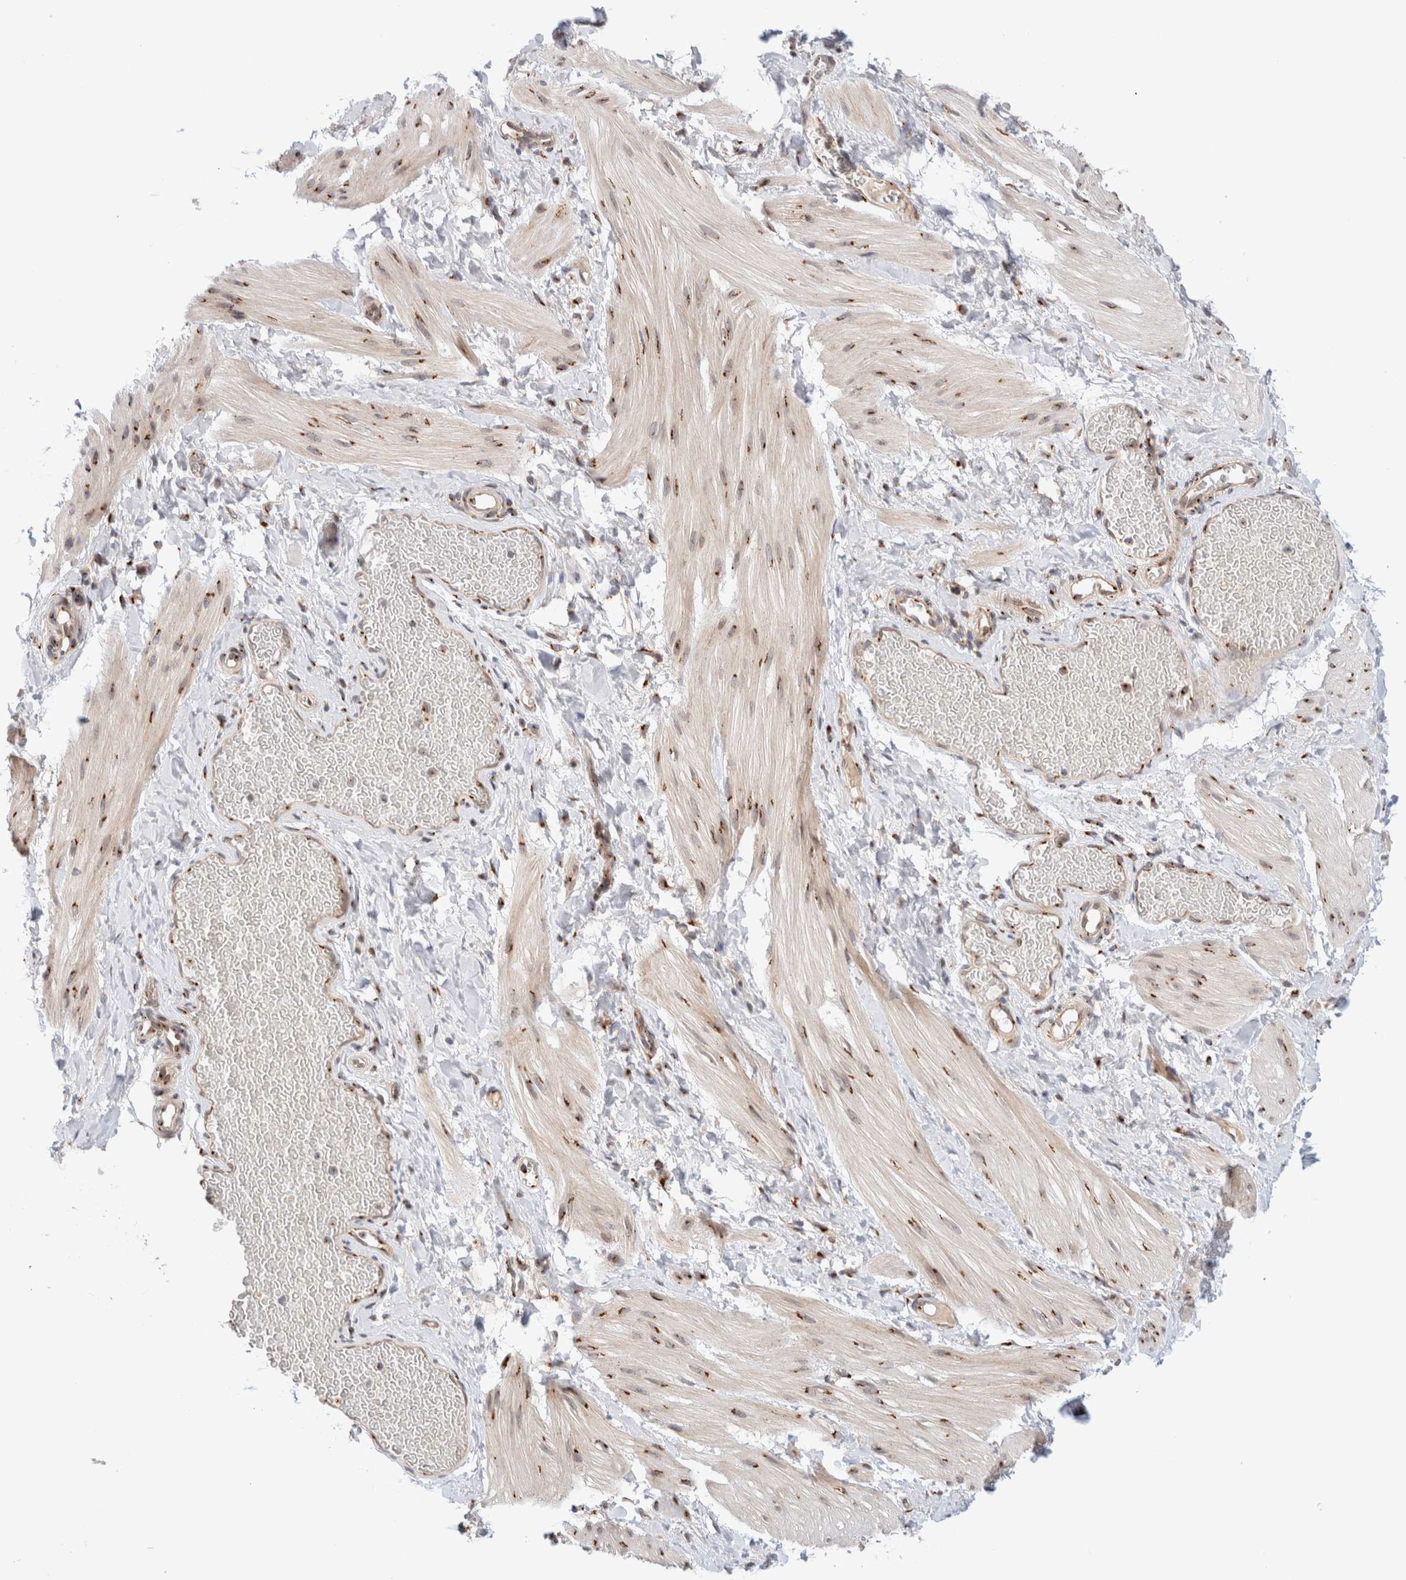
{"staining": {"intensity": "weak", "quantity": "25%-75%", "location": "cytoplasmic/membranous"}, "tissue": "smooth muscle", "cell_type": "Smooth muscle cells", "image_type": "normal", "snomed": [{"axis": "morphology", "description": "Normal tissue, NOS"}, {"axis": "topography", "description": "Smooth muscle"}], "caption": "Brown immunohistochemical staining in benign smooth muscle shows weak cytoplasmic/membranous expression in approximately 25%-75% of smooth muscle cells.", "gene": "GCN1", "patient": {"sex": "male", "age": 16}}